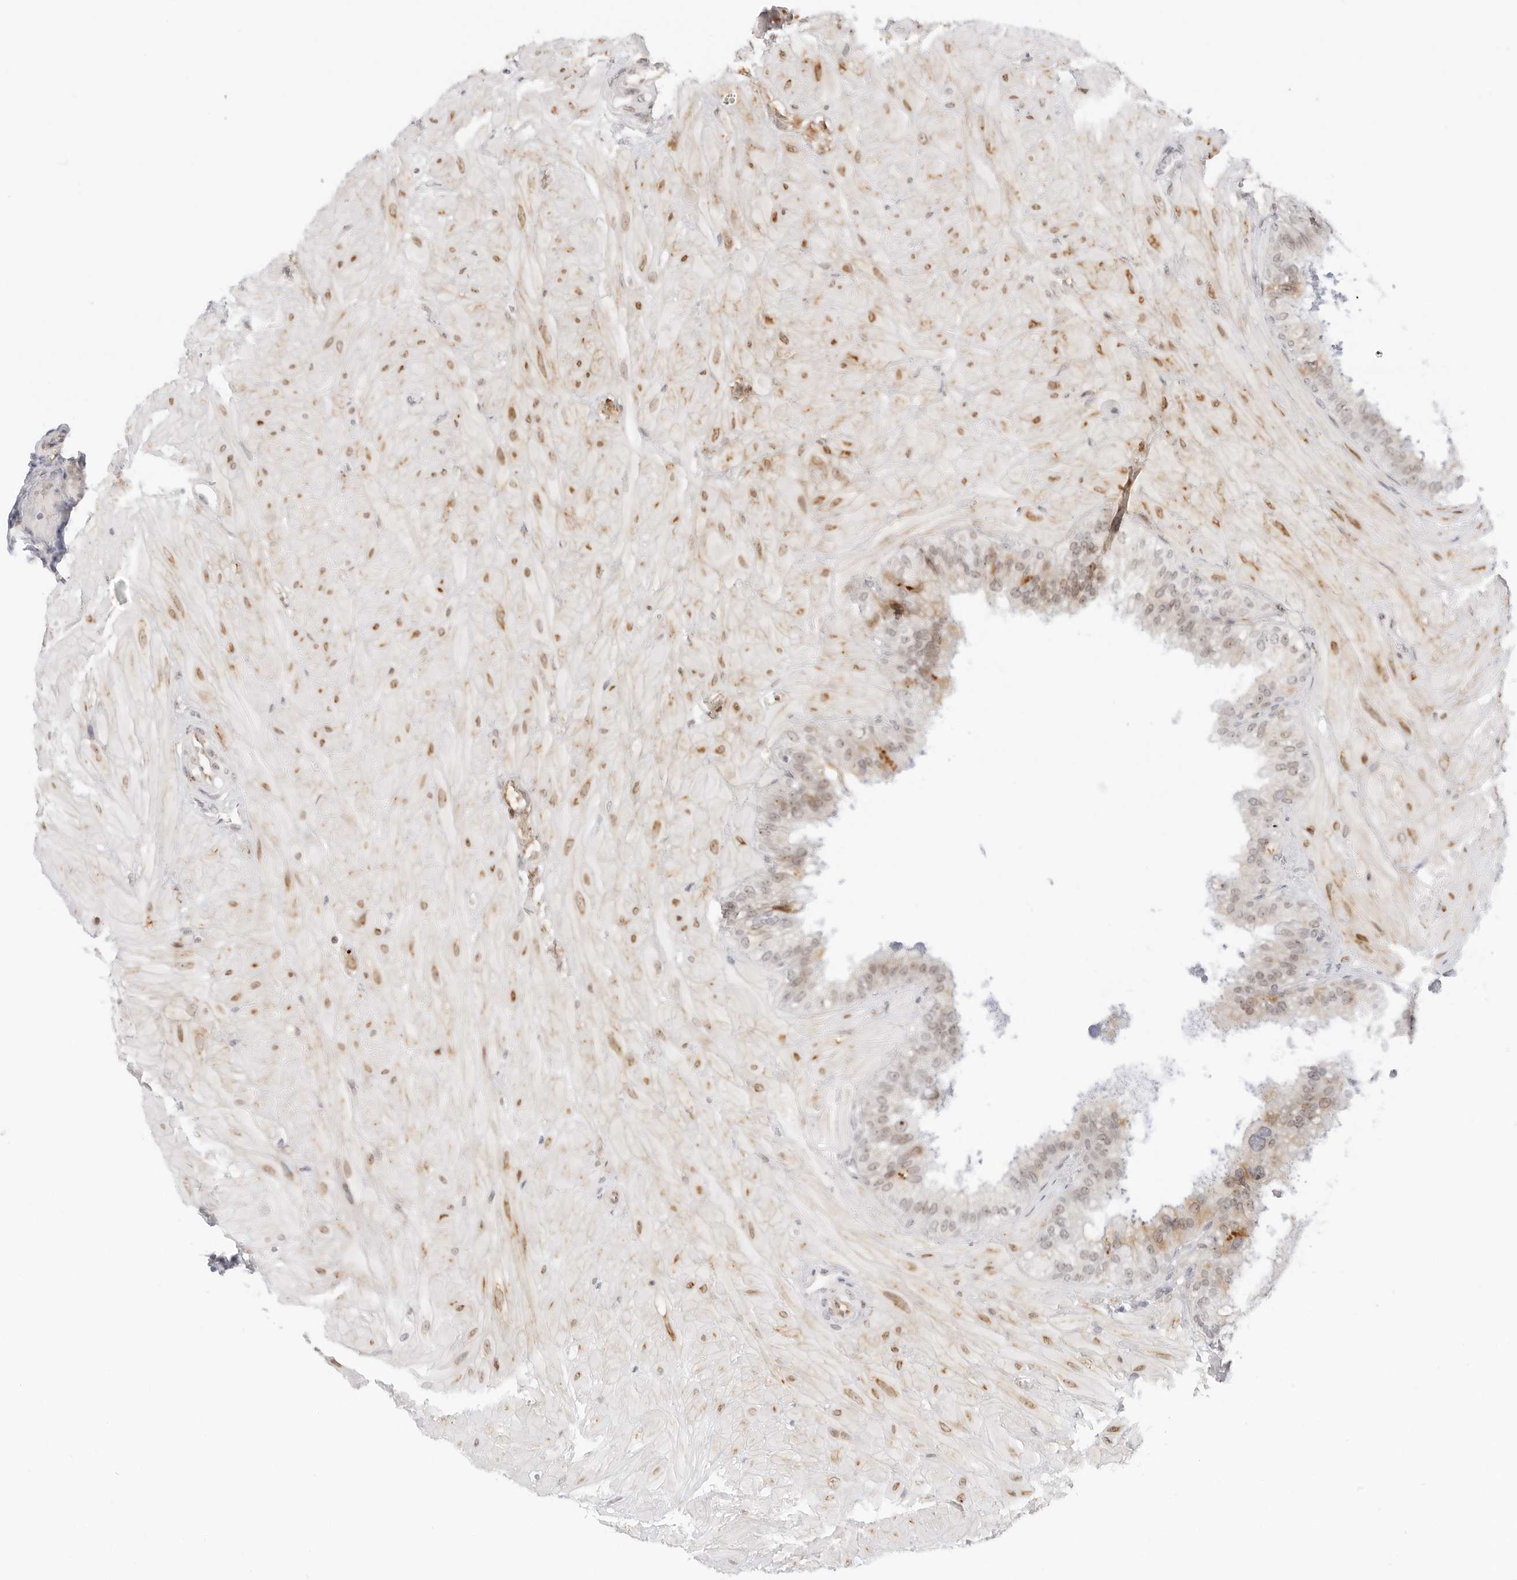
{"staining": {"intensity": "weak", "quantity": ">75%", "location": "cytoplasmic/membranous,nuclear"}, "tissue": "seminal vesicle", "cell_type": "Glandular cells", "image_type": "normal", "snomed": [{"axis": "morphology", "description": "Normal tissue, NOS"}, {"axis": "topography", "description": "Prostate"}, {"axis": "topography", "description": "Seminal veicle"}], "caption": "The immunohistochemical stain shows weak cytoplasmic/membranous,nuclear expression in glandular cells of benign seminal vesicle. (DAB (3,3'-diaminobenzidine) = brown stain, brightfield microscopy at high magnification).", "gene": "HIPK3", "patient": {"sex": "male", "age": 51}}